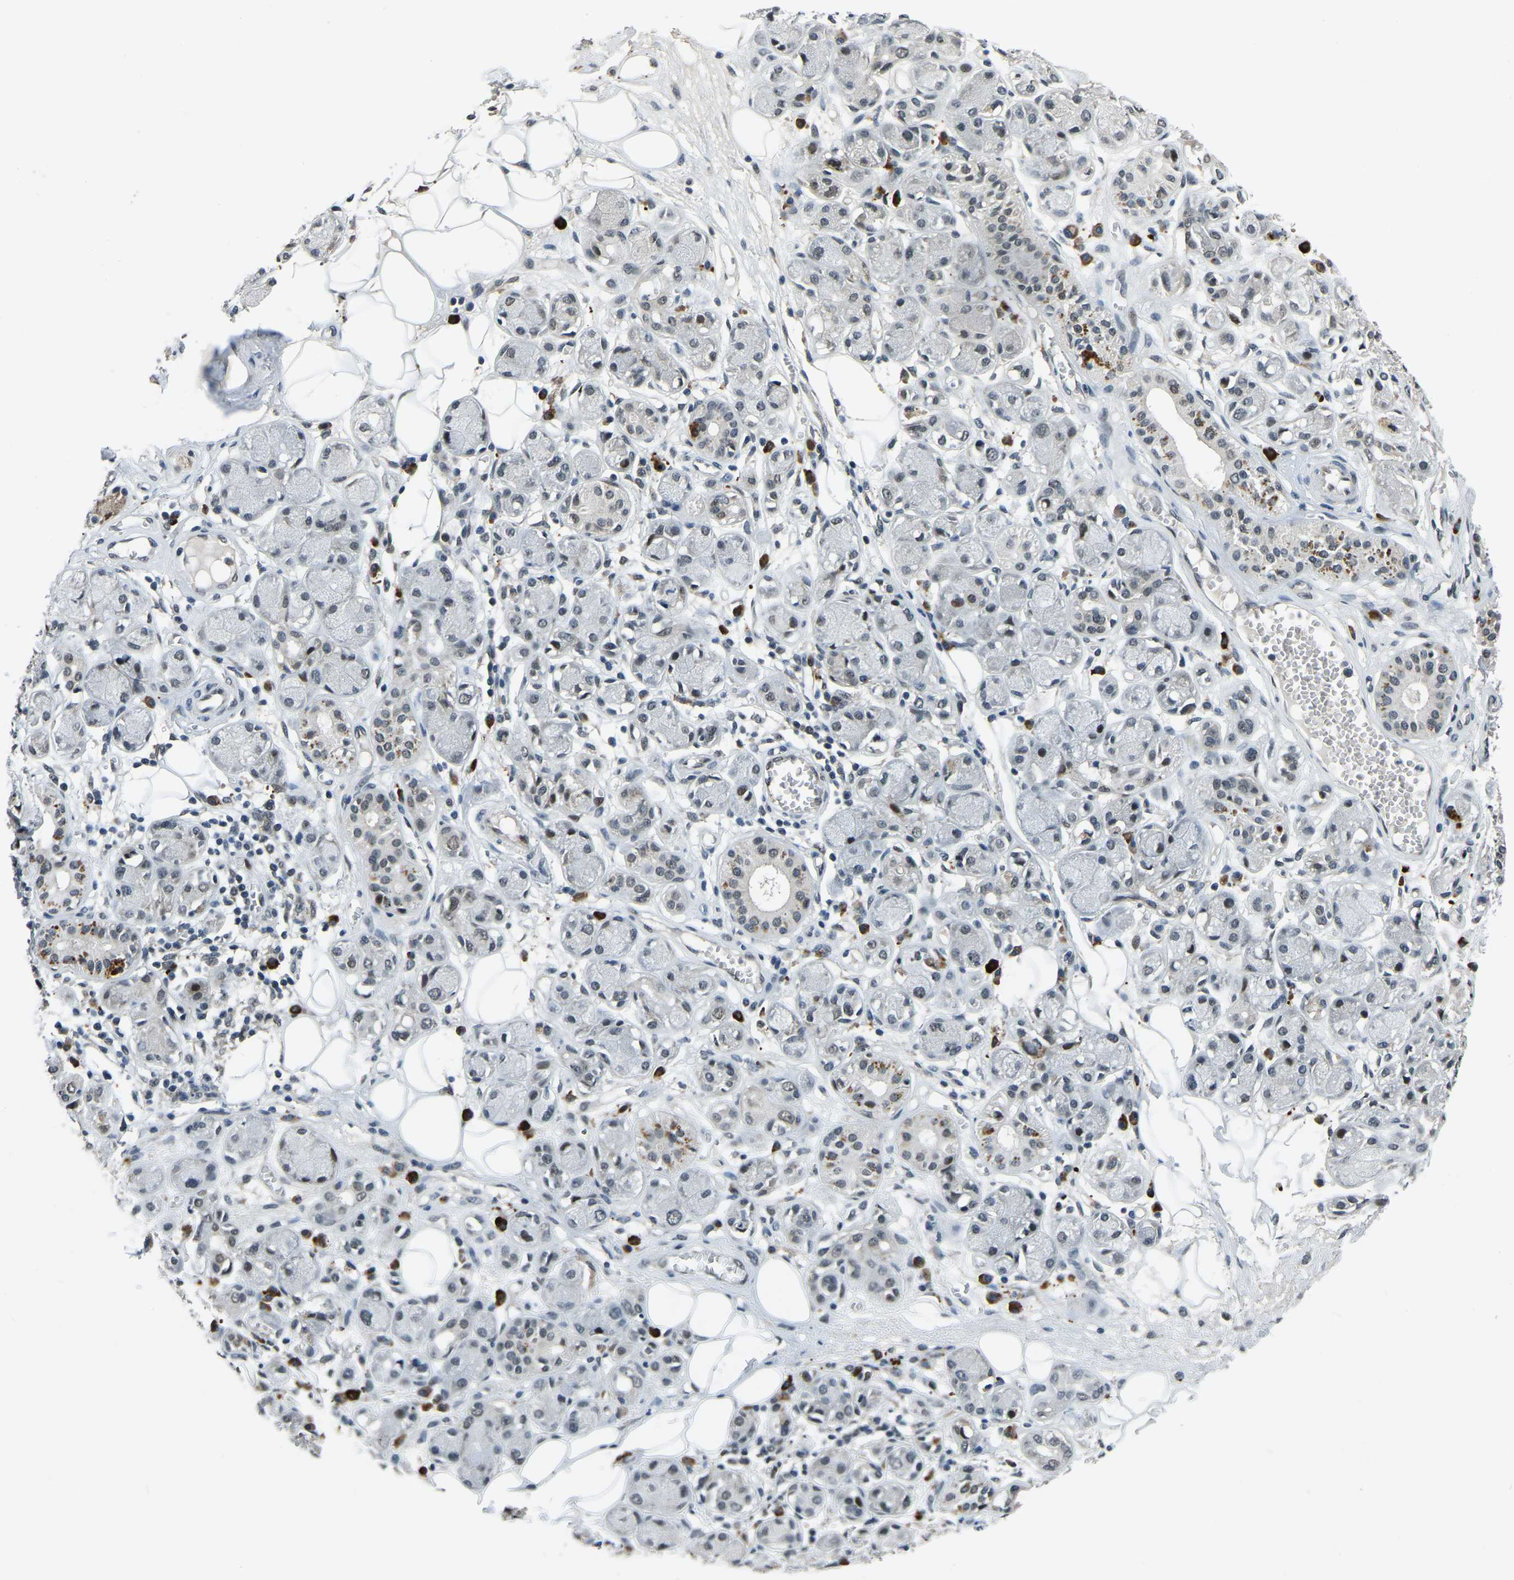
{"staining": {"intensity": "negative", "quantity": "none", "location": "none"}, "tissue": "soft tissue", "cell_type": "Fibroblasts", "image_type": "normal", "snomed": [{"axis": "morphology", "description": "Normal tissue, NOS"}, {"axis": "morphology", "description": "Inflammation, NOS"}, {"axis": "topography", "description": "Salivary gland"}, {"axis": "topography", "description": "Peripheral nerve tissue"}], "caption": "A high-resolution histopathology image shows immunohistochemistry staining of normal soft tissue, which reveals no significant expression in fibroblasts. (DAB immunohistochemistry with hematoxylin counter stain).", "gene": "ING2", "patient": {"sex": "female", "age": 75}}